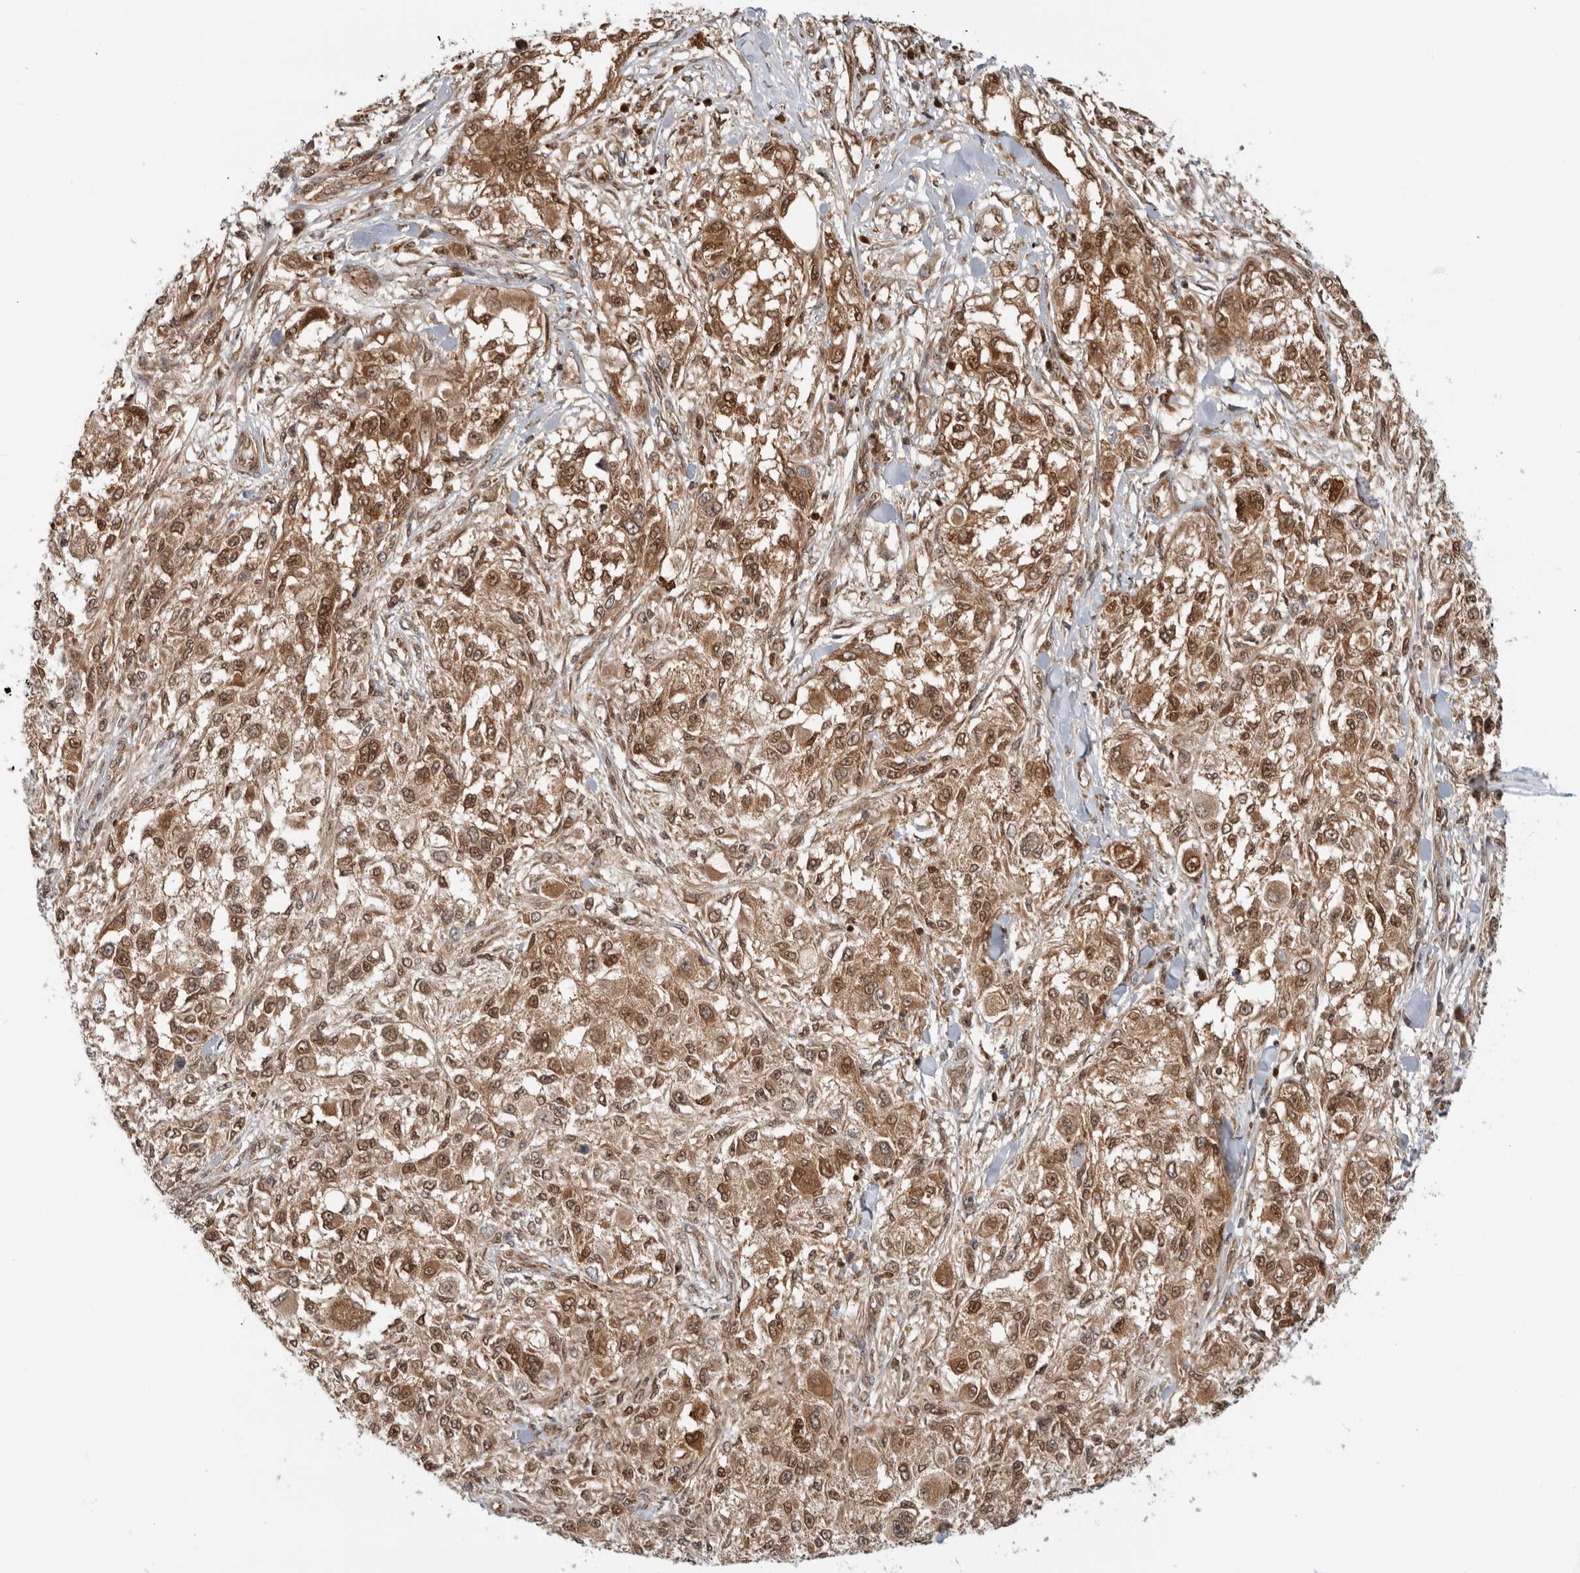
{"staining": {"intensity": "moderate", "quantity": ">75%", "location": "cytoplasmic/membranous,nuclear"}, "tissue": "melanoma", "cell_type": "Tumor cells", "image_type": "cancer", "snomed": [{"axis": "morphology", "description": "Necrosis, NOS"}, {"axis": "morphology", "description": "Malignant melanoma, NOS"}, {"axis": "topography", "description": "Skin"}], "caption": "A brown stain labels moderate cytoplasmic/membranous and nuclear expression of a protein in melanoma tumor cells.", "gene": "DCAF8", "patient": {"sex": "female", "age": 87}}